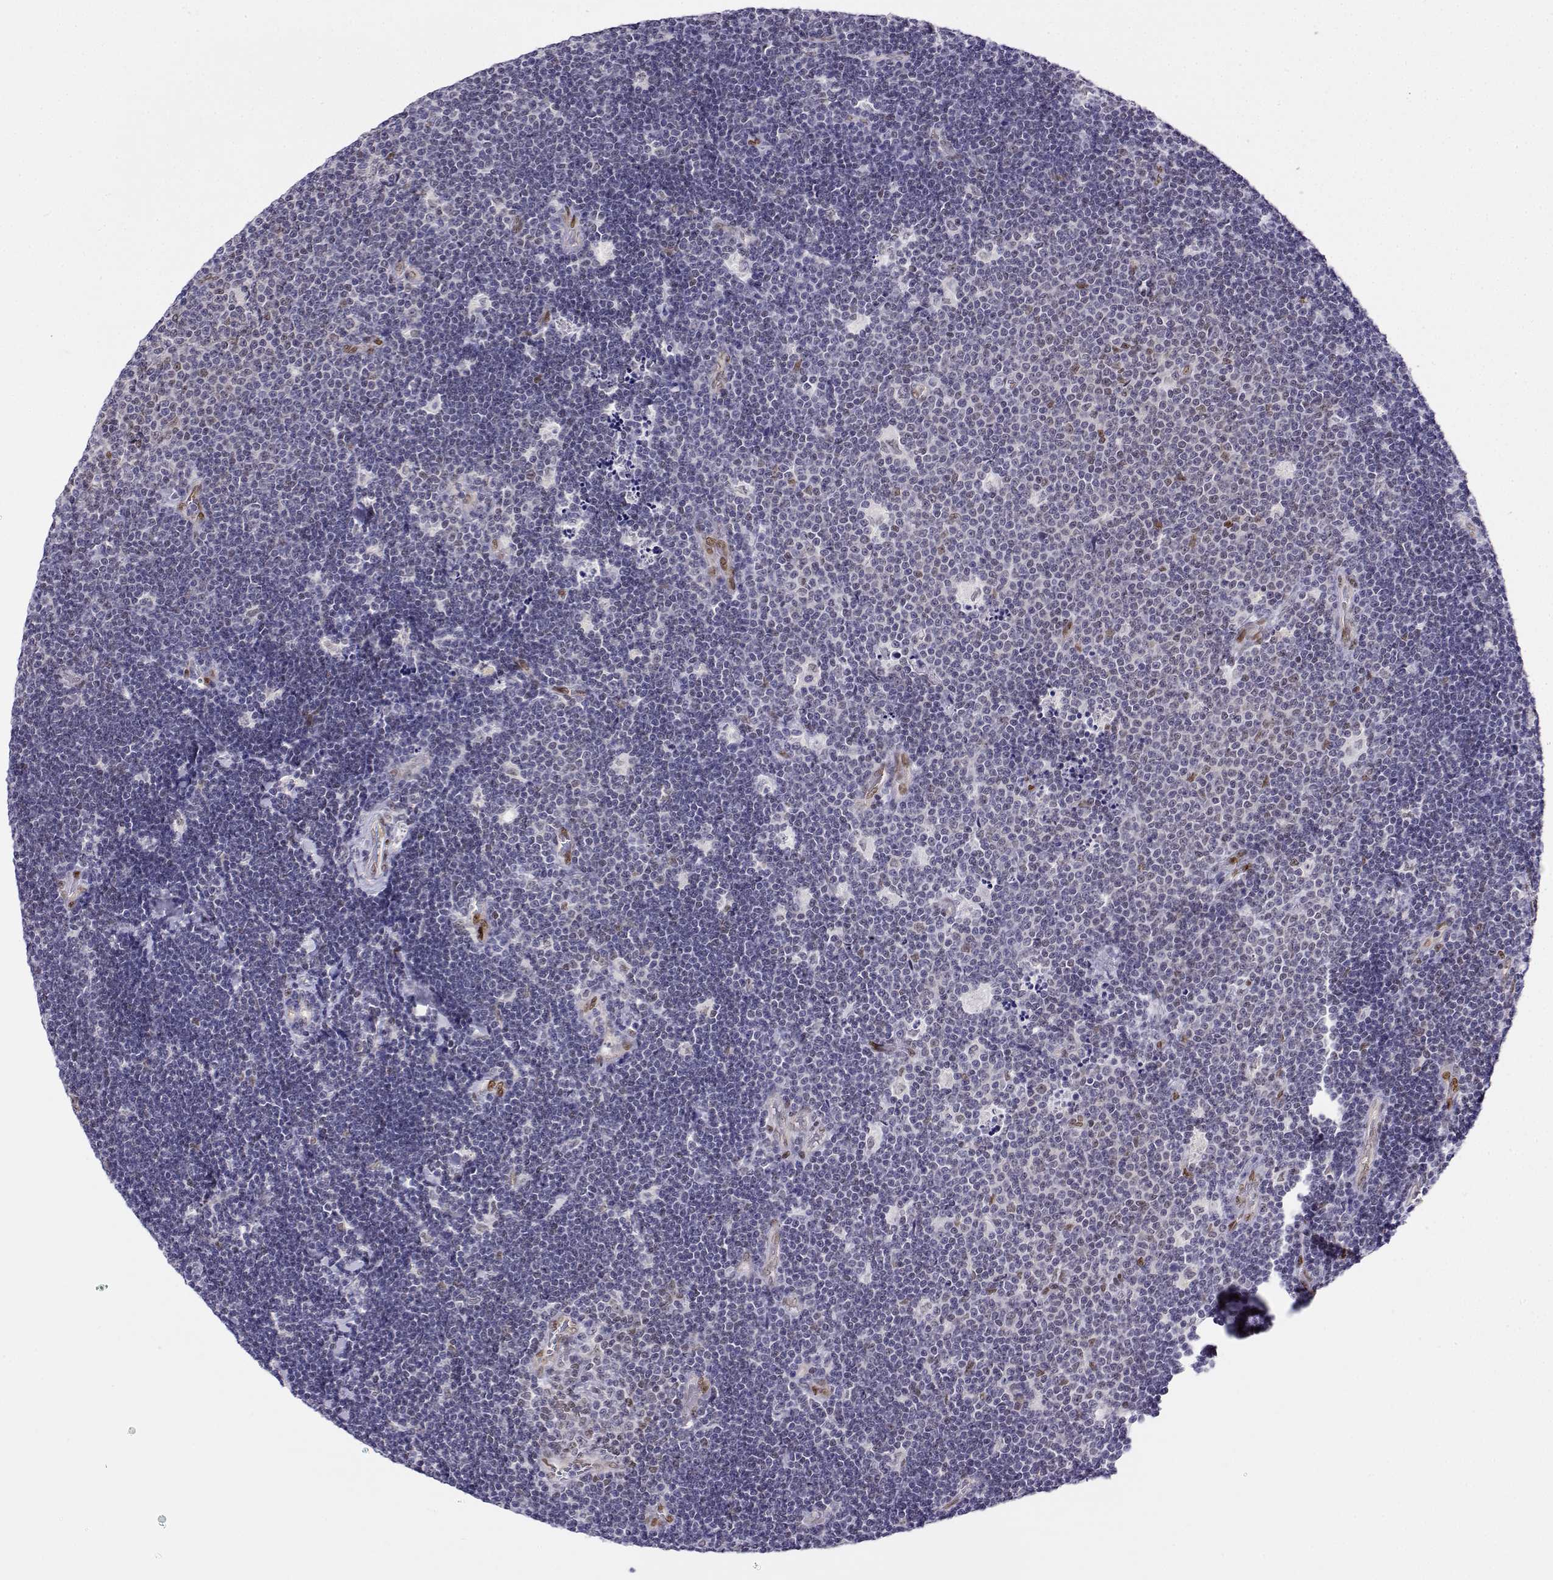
{"staining": {"intensity": "negative", "quantity": "none", "location": "none"}, "tissue": "lymphoma", "cell_type": "Tumor cells", "image_type": "cancer", "snomed": [{"axis": "morphology", "description": "Malignant lymphoma, non-Hodgkin's type, Low grade"}, {"axis": "topography", "description": "Brain"}], "caption": "Histopathology image shows no protein staining in tumor cells of malignant lymphoma, non-Hodgkin's type (low-grade) tissue.", "gene": "ERF", "patient": {"sex": "female", "age": 66}}